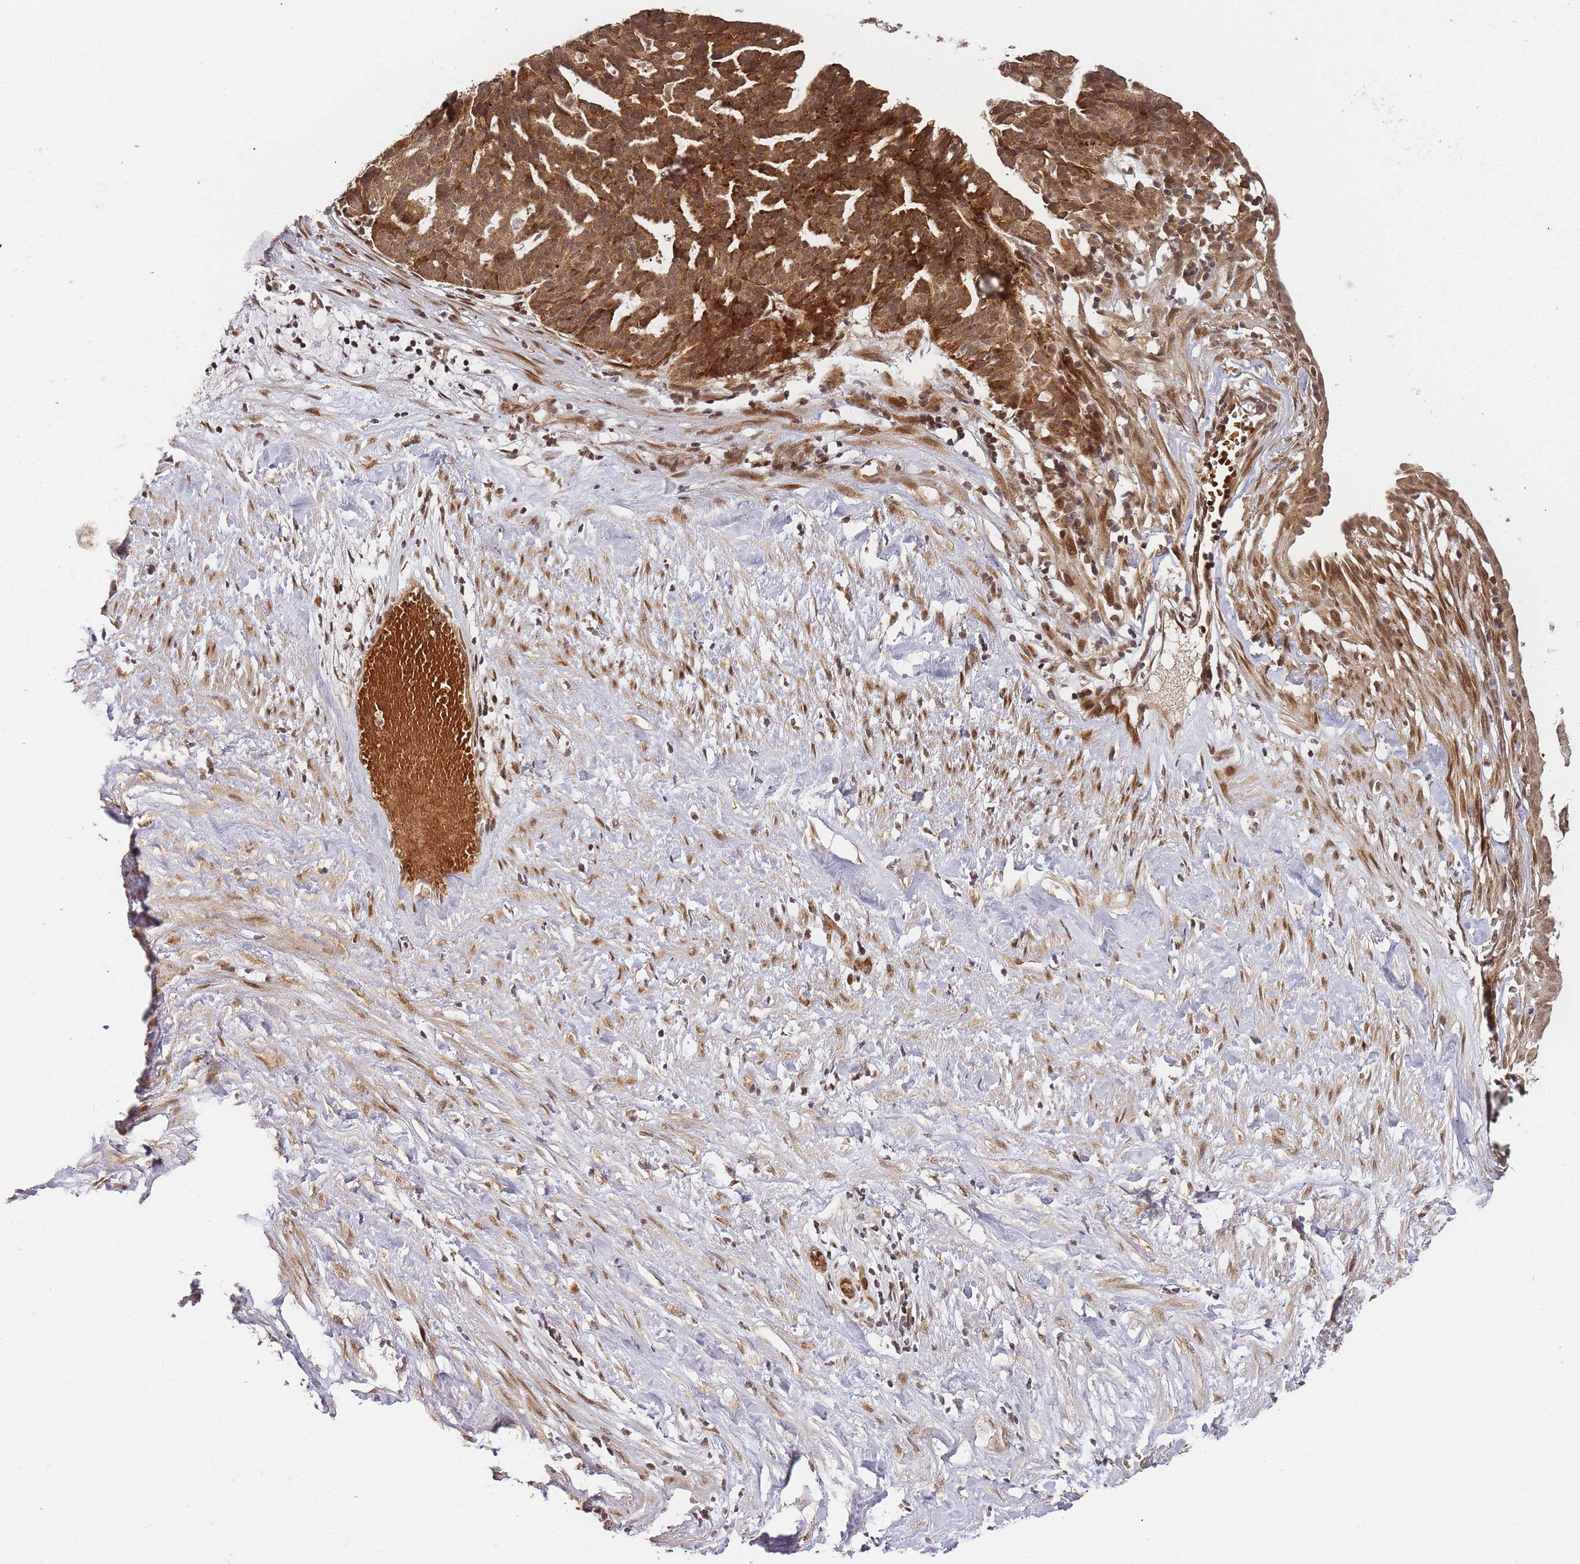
{"staining": {"intensity": "moderate", "quantity": ">75%", "location": "cytoplasmic/membranous,nuclear"}, "tissue": "ovarian cancer", "cell_type": "Tumor cells", "image_type": "cancer", "snomed": [{"axis": "morphology", "description": "Cystadenocarcinoma, serous, NOS"}, {"axis": "topography", "description": "Ovary"}], "caption": "The histopathology image displays a brown stain indicating the presence of a protein in the cytoplasmic/membranous and nuclear of tumor cells in ovarian cancer.", "gene": "ZNF497", "patient": {"sex": "female", "age": 59}}